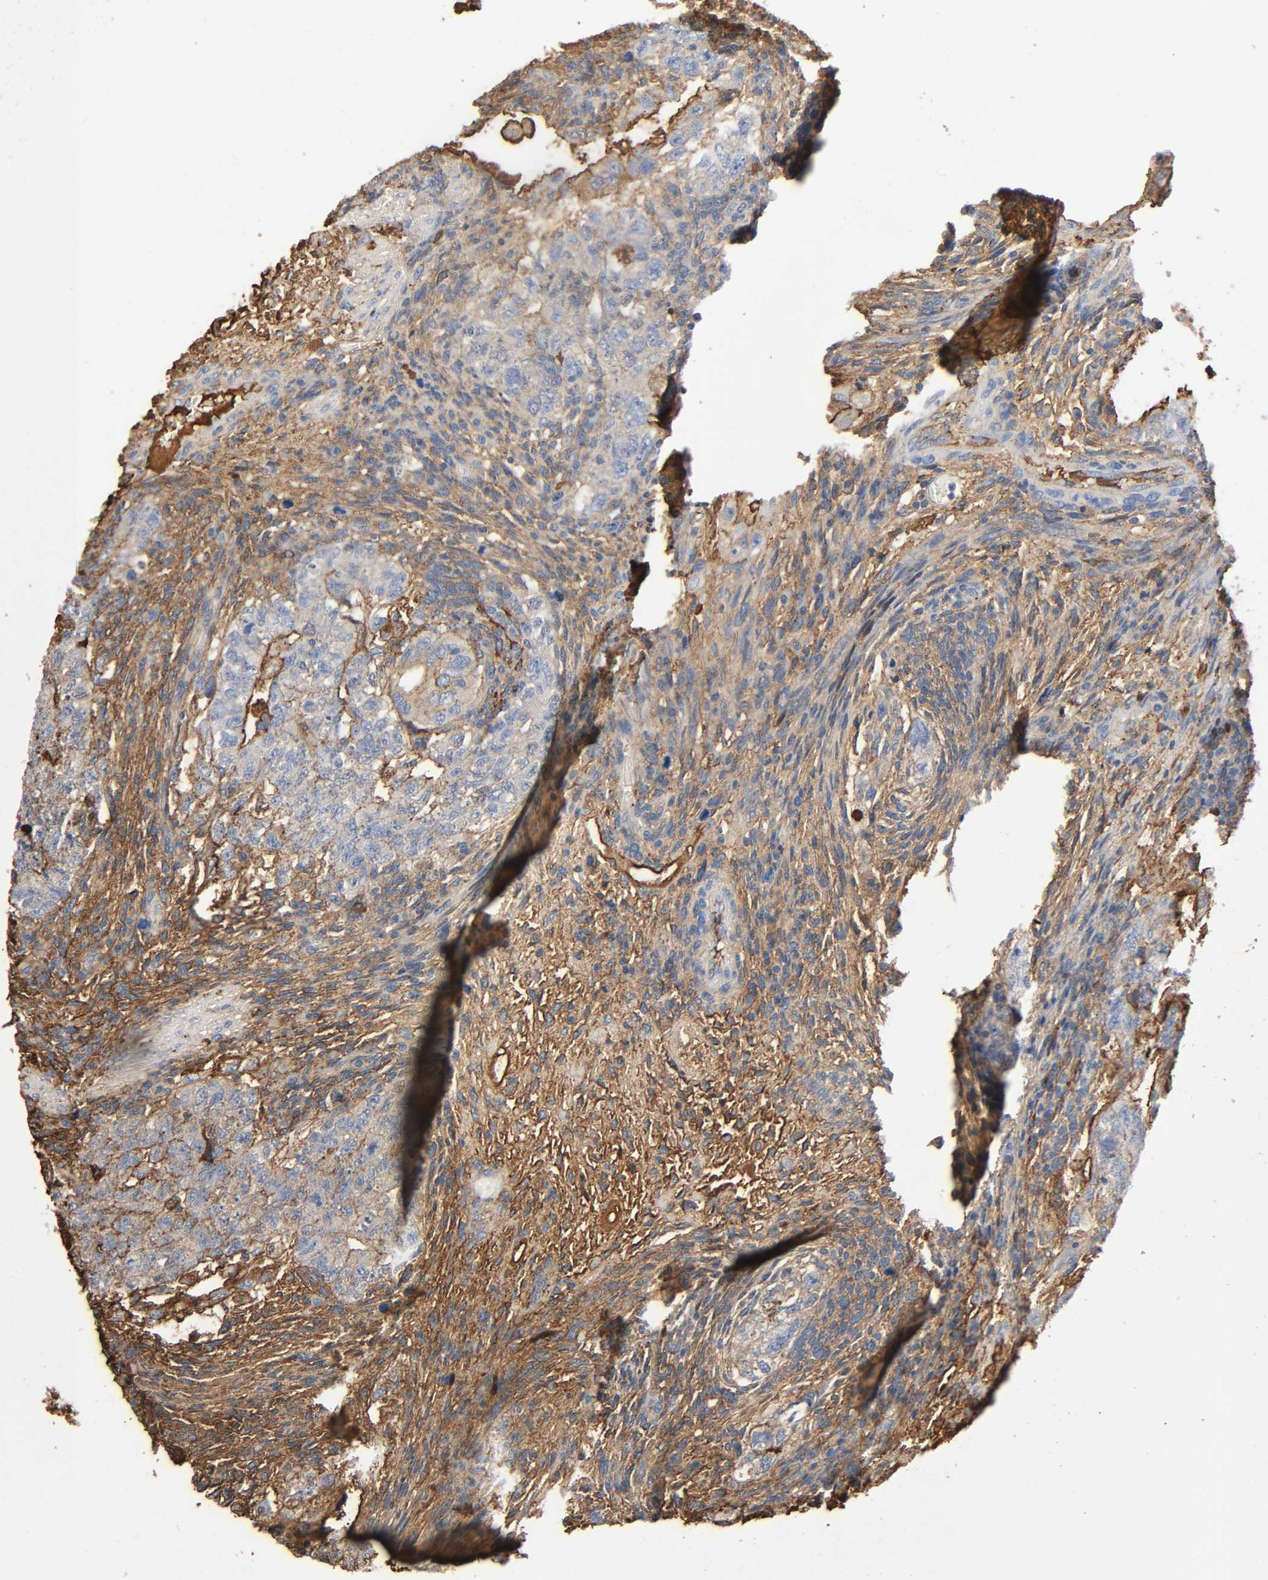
{"staining": {"intensity": "weak", "quantity": ">75%", "location": "cytoplasmic/membranous"}, "tissue": "testis cancer", "cell_type": "Tumor cells", "image_type": "cancer", "snomed": [{"axis": "morphology", "description": "Normal tissue, NOS"}, {"axis": "morphology", "description": "Carcinoma, Embryonal, NOS"}, {"axis": "topography", "description": "Testis"}], "caption": "The histopathology image reveals staining of testis embryonal carcinoma, revealing weak cytoplasmic/membranous protein positivity (brown color) within tumor cells. (Stains: DAB in brown, nuclei in blue, Microscopy: brightfield microscopy at high magnification).", "gene": "C3", "patient": {"sex": "male", "age": 36}}